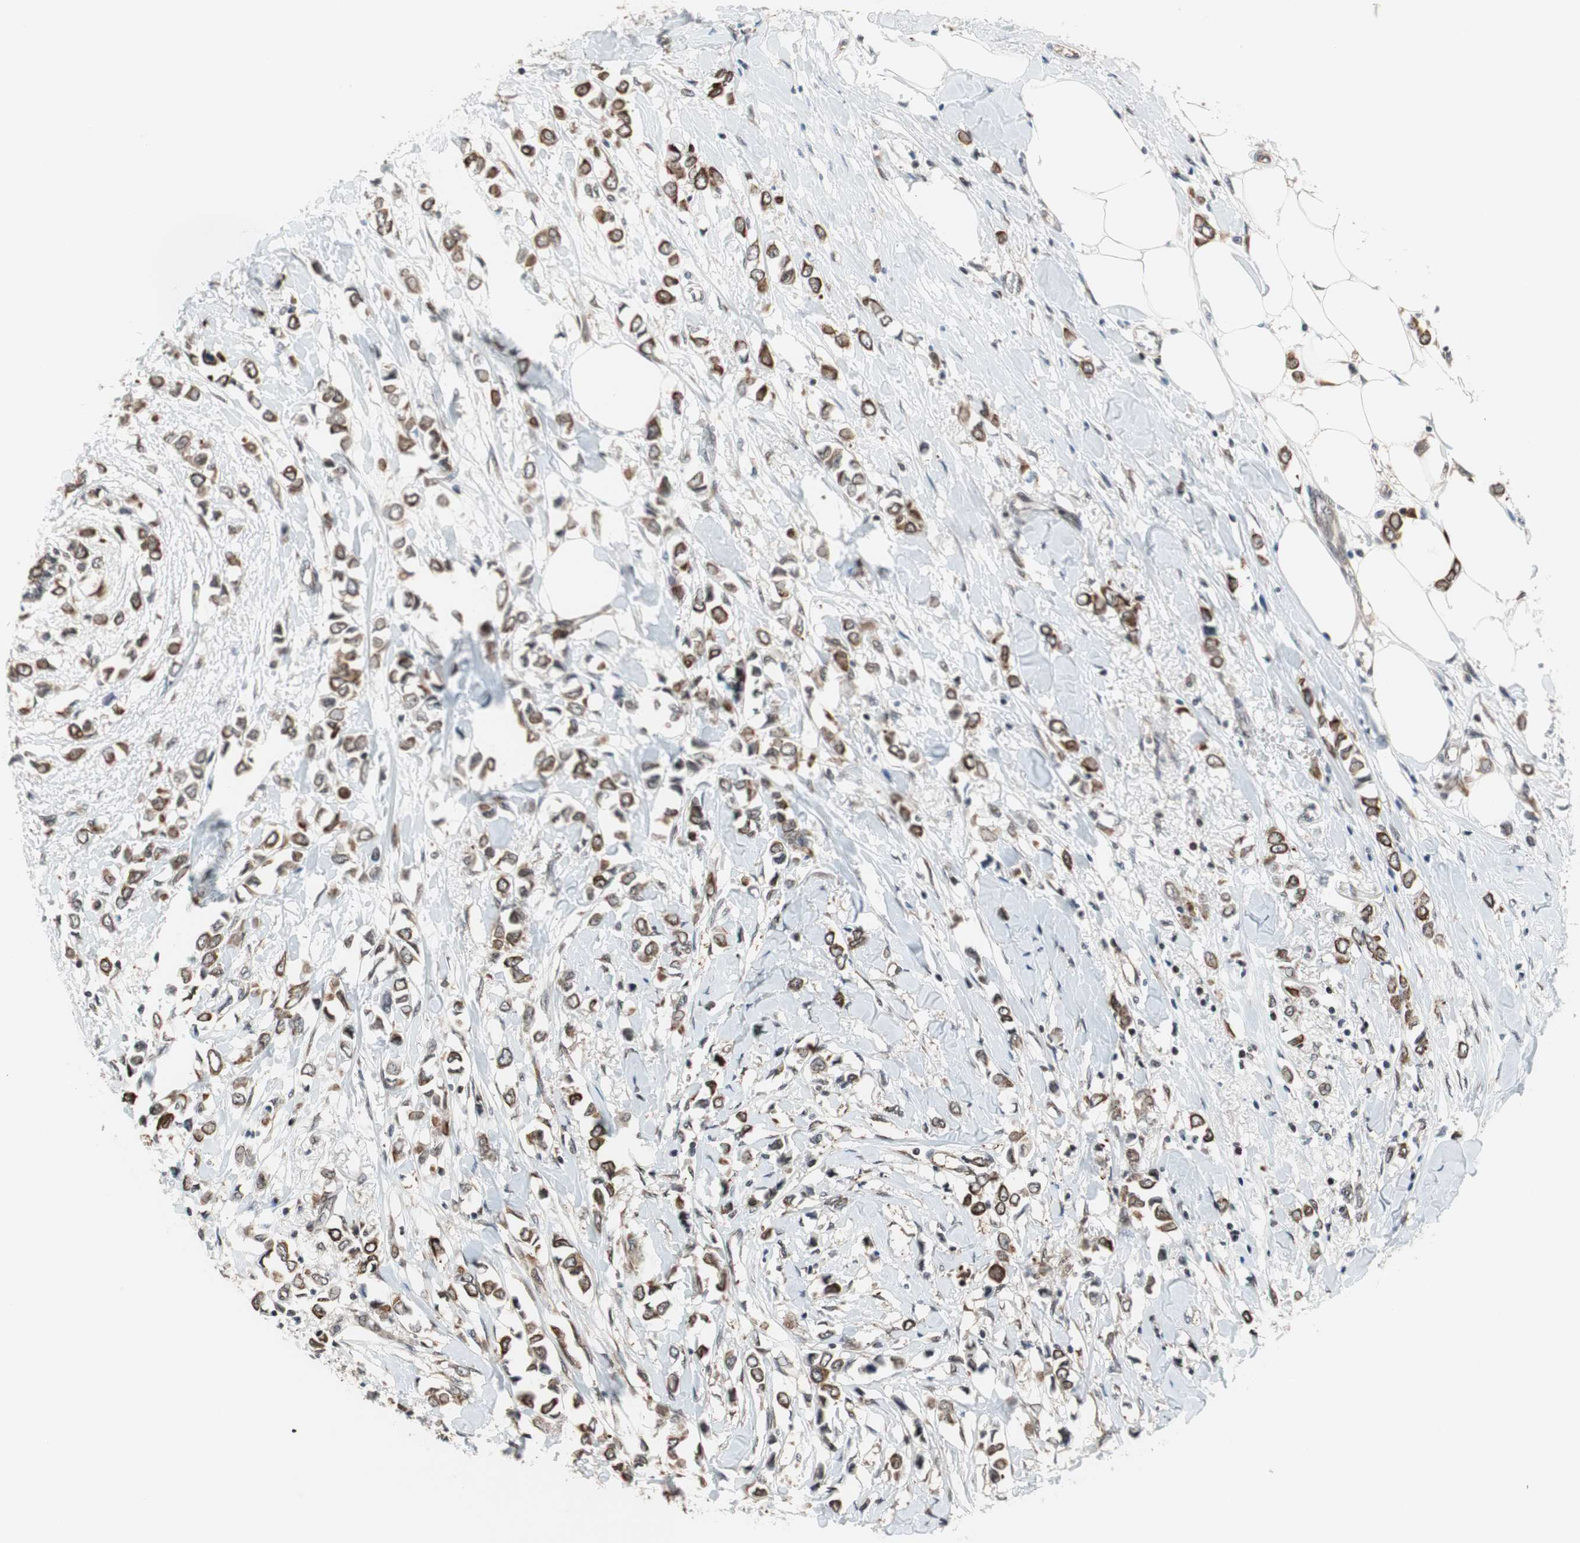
{"staining": {"intensity": "strong", "quantity": ">75%", "location": "cytoplasmic/membranous"}, "tissue": "breast cancer", "cell_type": "Tumor cells", "image_type": "cancer", "snomed": [{"axis": "morphology", "description": "Lobular carcinoma"}, {"axis": "topography", "description": "Breast"}], "caption": "A micrograph of human lobular carcinoma (breast) stained for a protein demonstrates strong cytoplasmic/membranous brown staining in tumor cells. (Stains: DAB in brown, nuclei in blue, Microscopy: brightfield microscopy at high magnification).", "gene": "ZNF512B", "patient": {"sex": "female", "age": 51}}